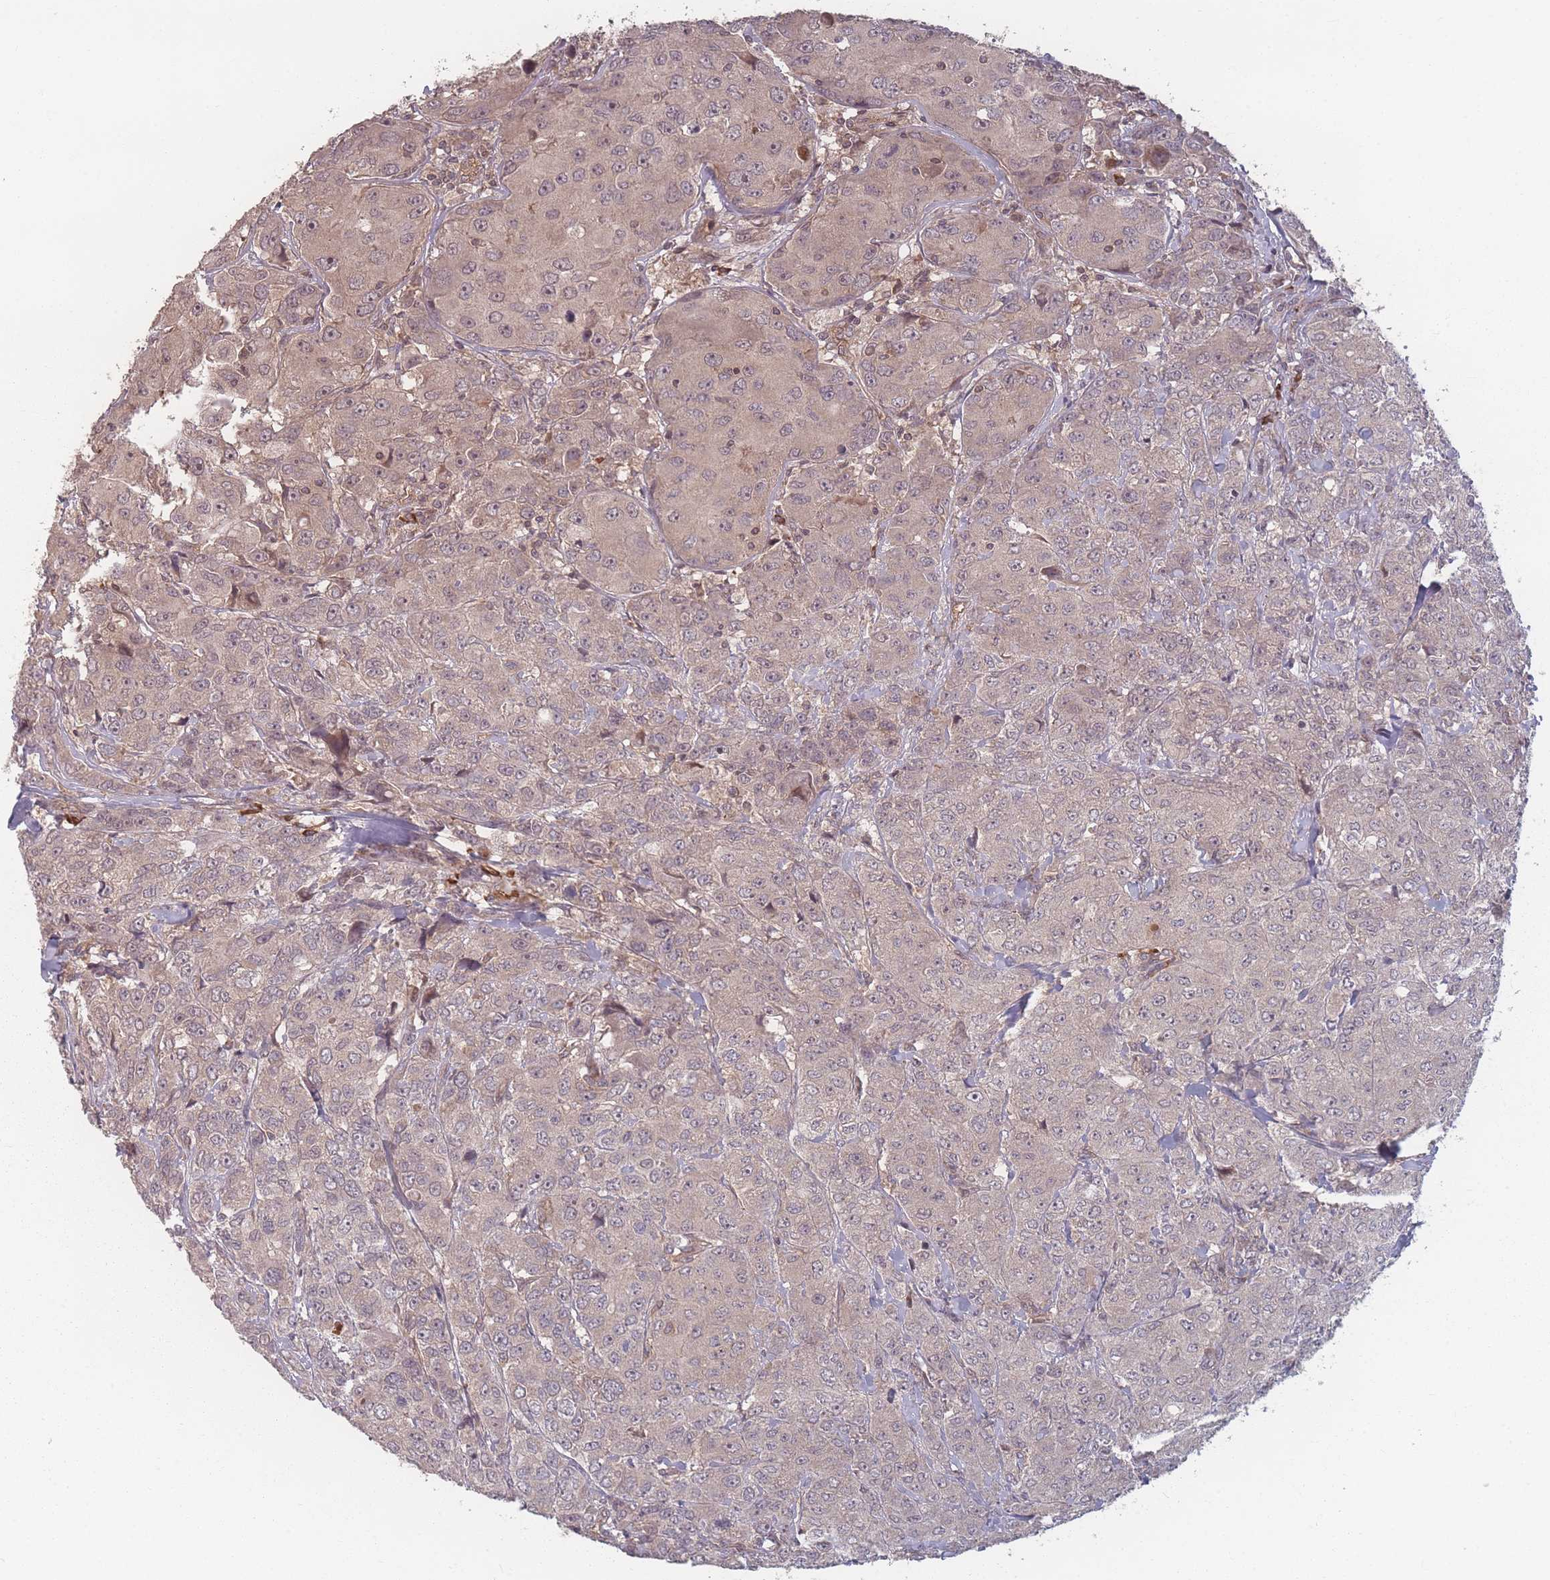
{"staining": {"intensity": "negative", "quantity": "none", "location": "none"}, "tissue": "breast cancer", "cell_type": "Tumor cells", "image_type": "cancer", "snomed": [{"axis": "morphology", "description": "Duct carcinoma"}, {"axis": "topography", "description": "Breast"}], "caption": "Immunohistochemistry (IHC) histopathology image of infiltrating ductal carcinoma (breast) stained for a protein (brown), which demonstrates no positivity in tumor cells.", "gene": "HAGH", "patient": {"sex": "female", "age": 43}}